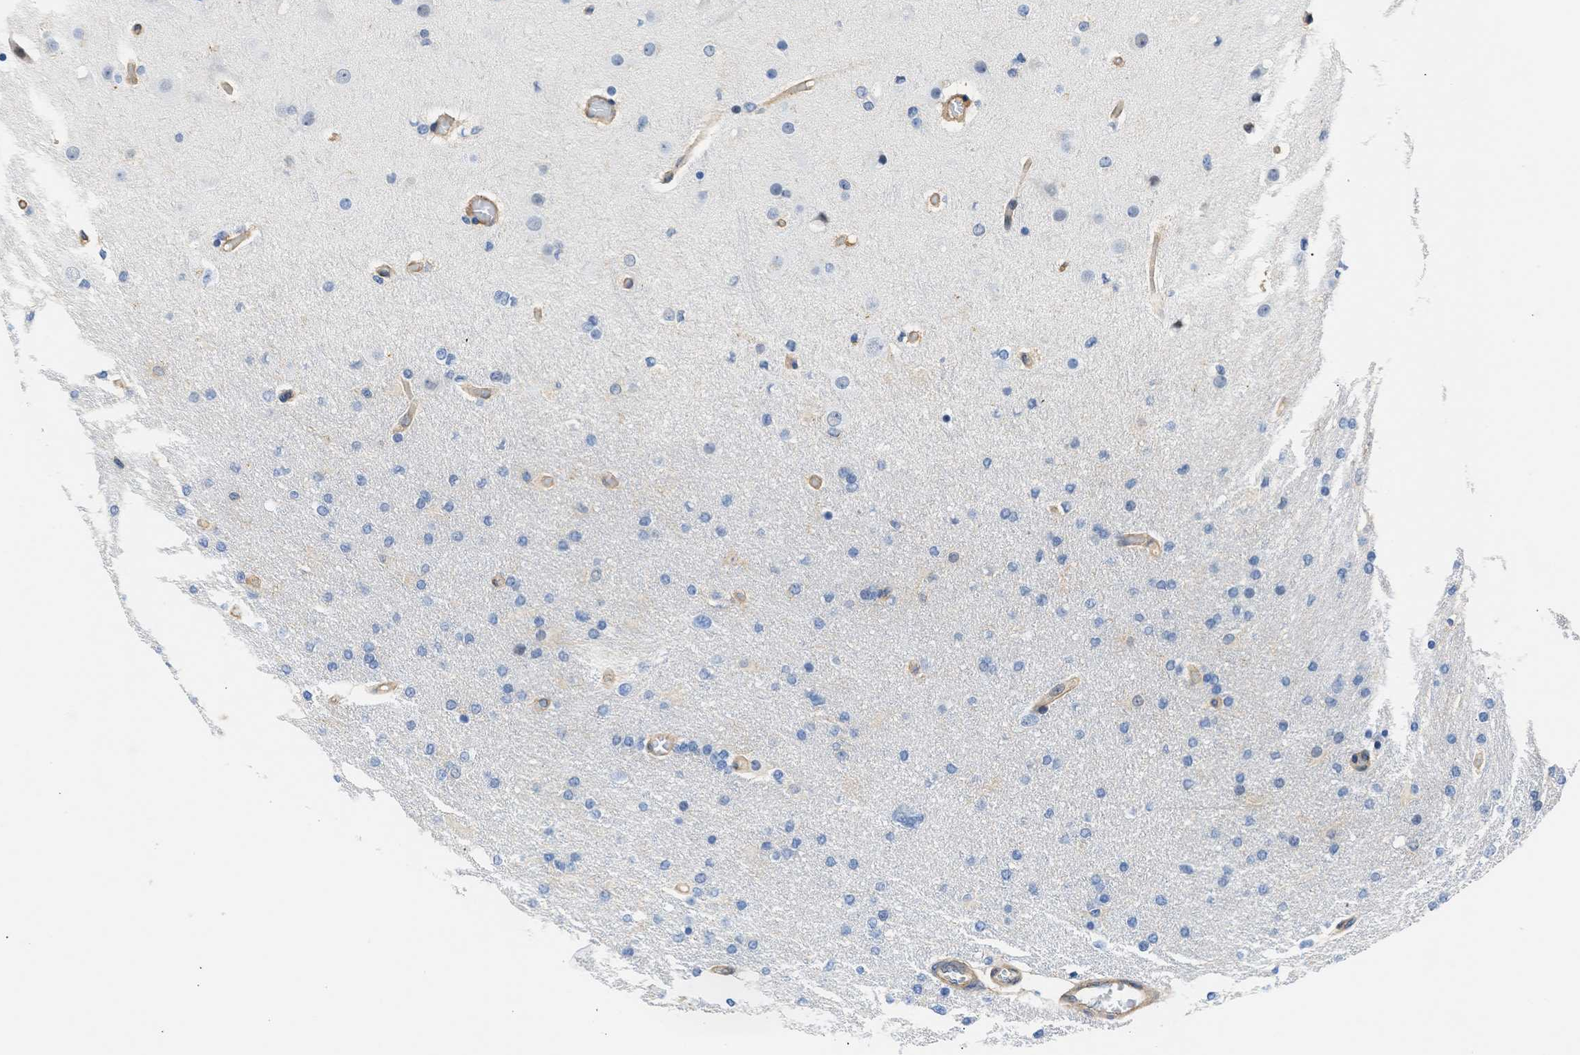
{"staining": {"intensity": "negative", "quantity": "none", "location": "none"}, "tissue": "glioma", "cell_type": "Tumor cells", "image_type": "cancer", "snomed": [{"axis": "morphology", "description": "Glioma, malignant, High grade"}, {"axis": "topography", "description": "Cerebral cortex"}], "caption": "Immunohistochemistry (IHC) micrograph of neoplastic tissue: glioma stained with DAB displays no significant protein staining in tumor cells.", "gene": "MAS1L", "patient": {"sex": "female", "age": 36}}